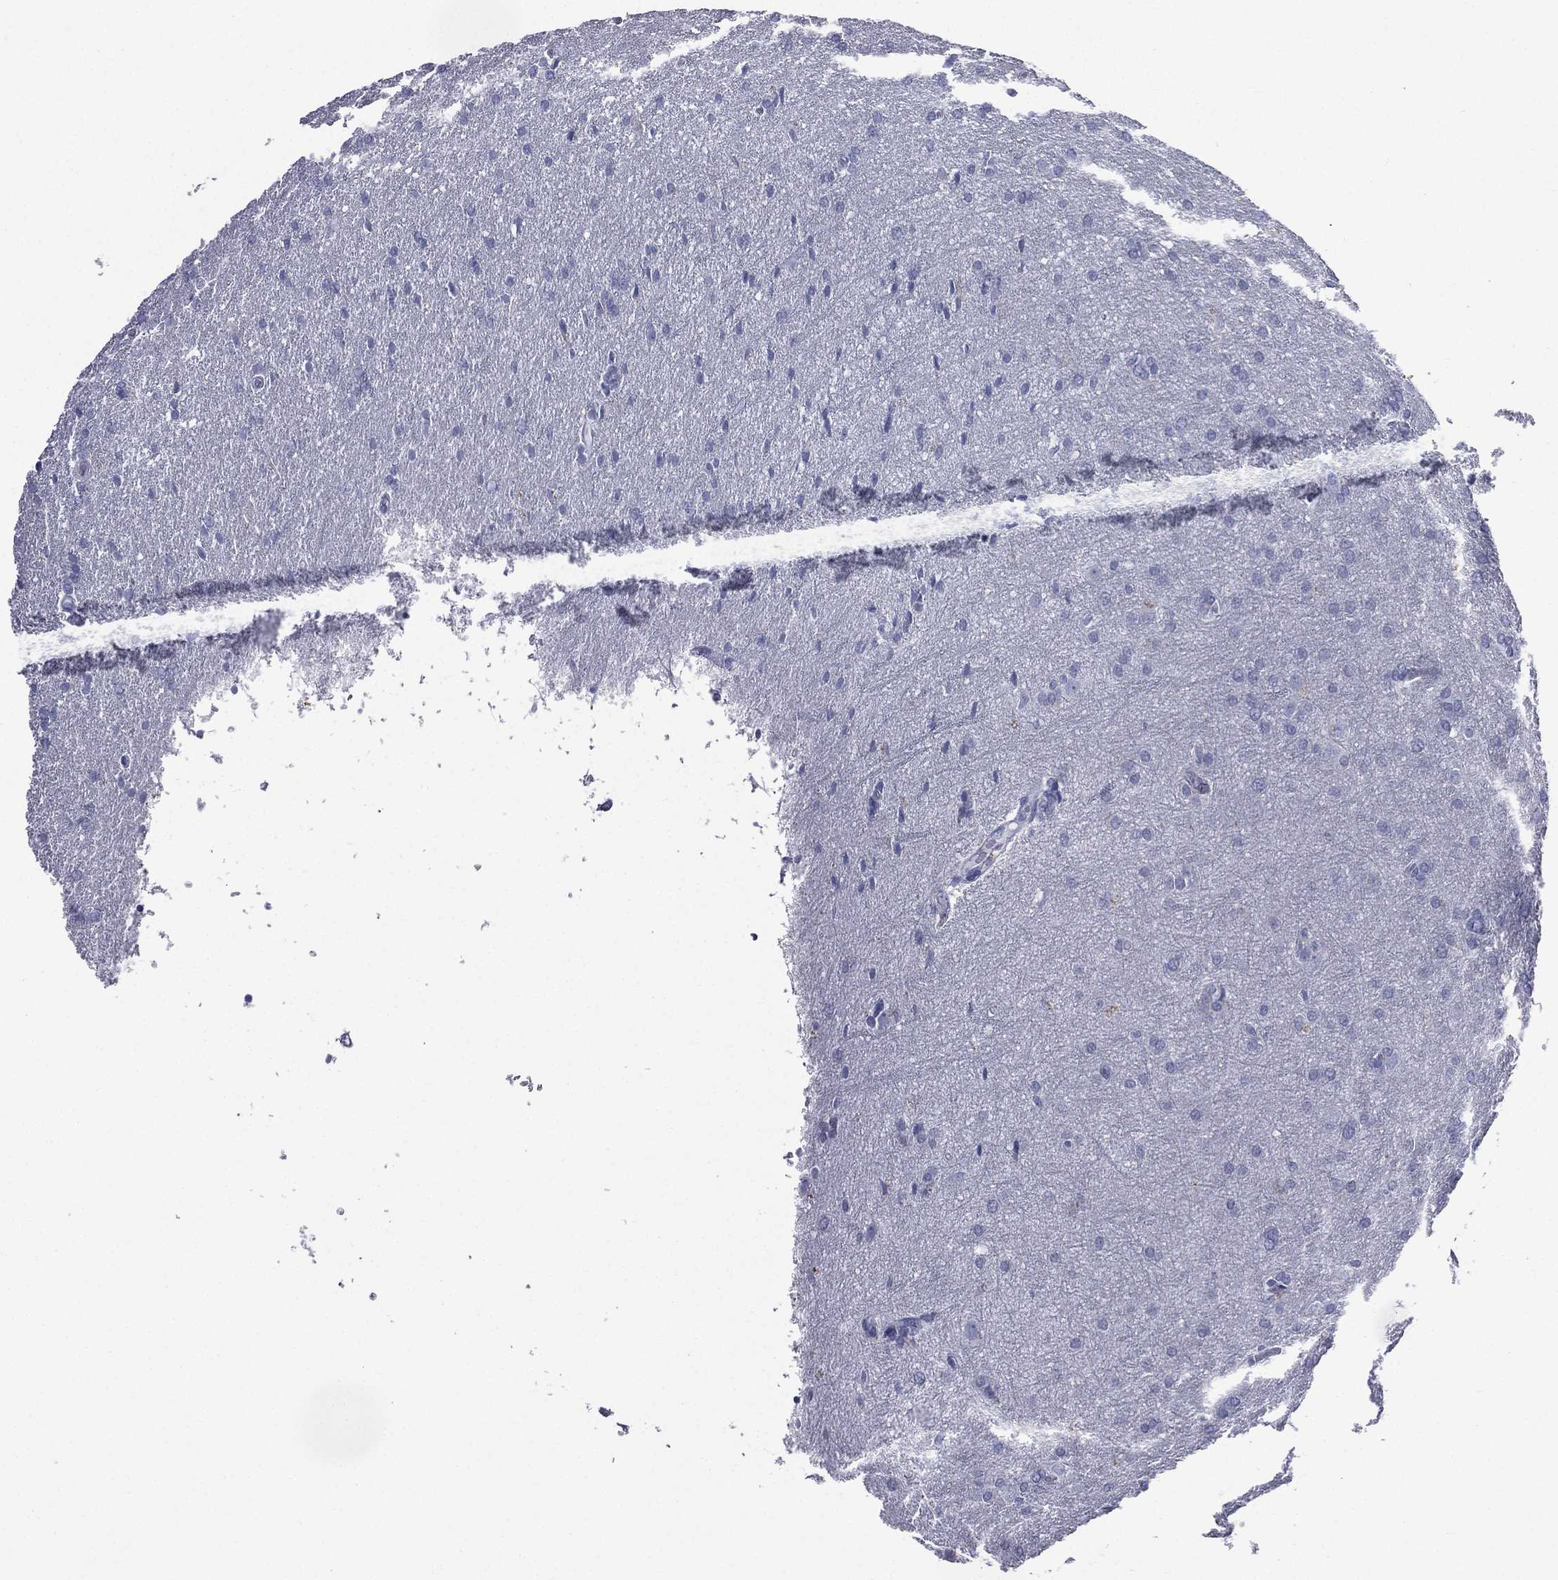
{"staining": {"intensity": "negative", "quantity": "none", "location": "none"}, "tissue": "glioma", "cell_type": "Tumor cells", "image_type": "cancer", "snomed": [{"axis": "morphology", "description": "Glioma, malignant, Low grade"}, {"axis": "topography", "description": "Brain"}], "caption": "Micrograph shows no protein positivity in tumor cells of low-grade glioma (malignant) tissue.", "gene": "CES2", "patient": {"sex": "female", "age": 32}}